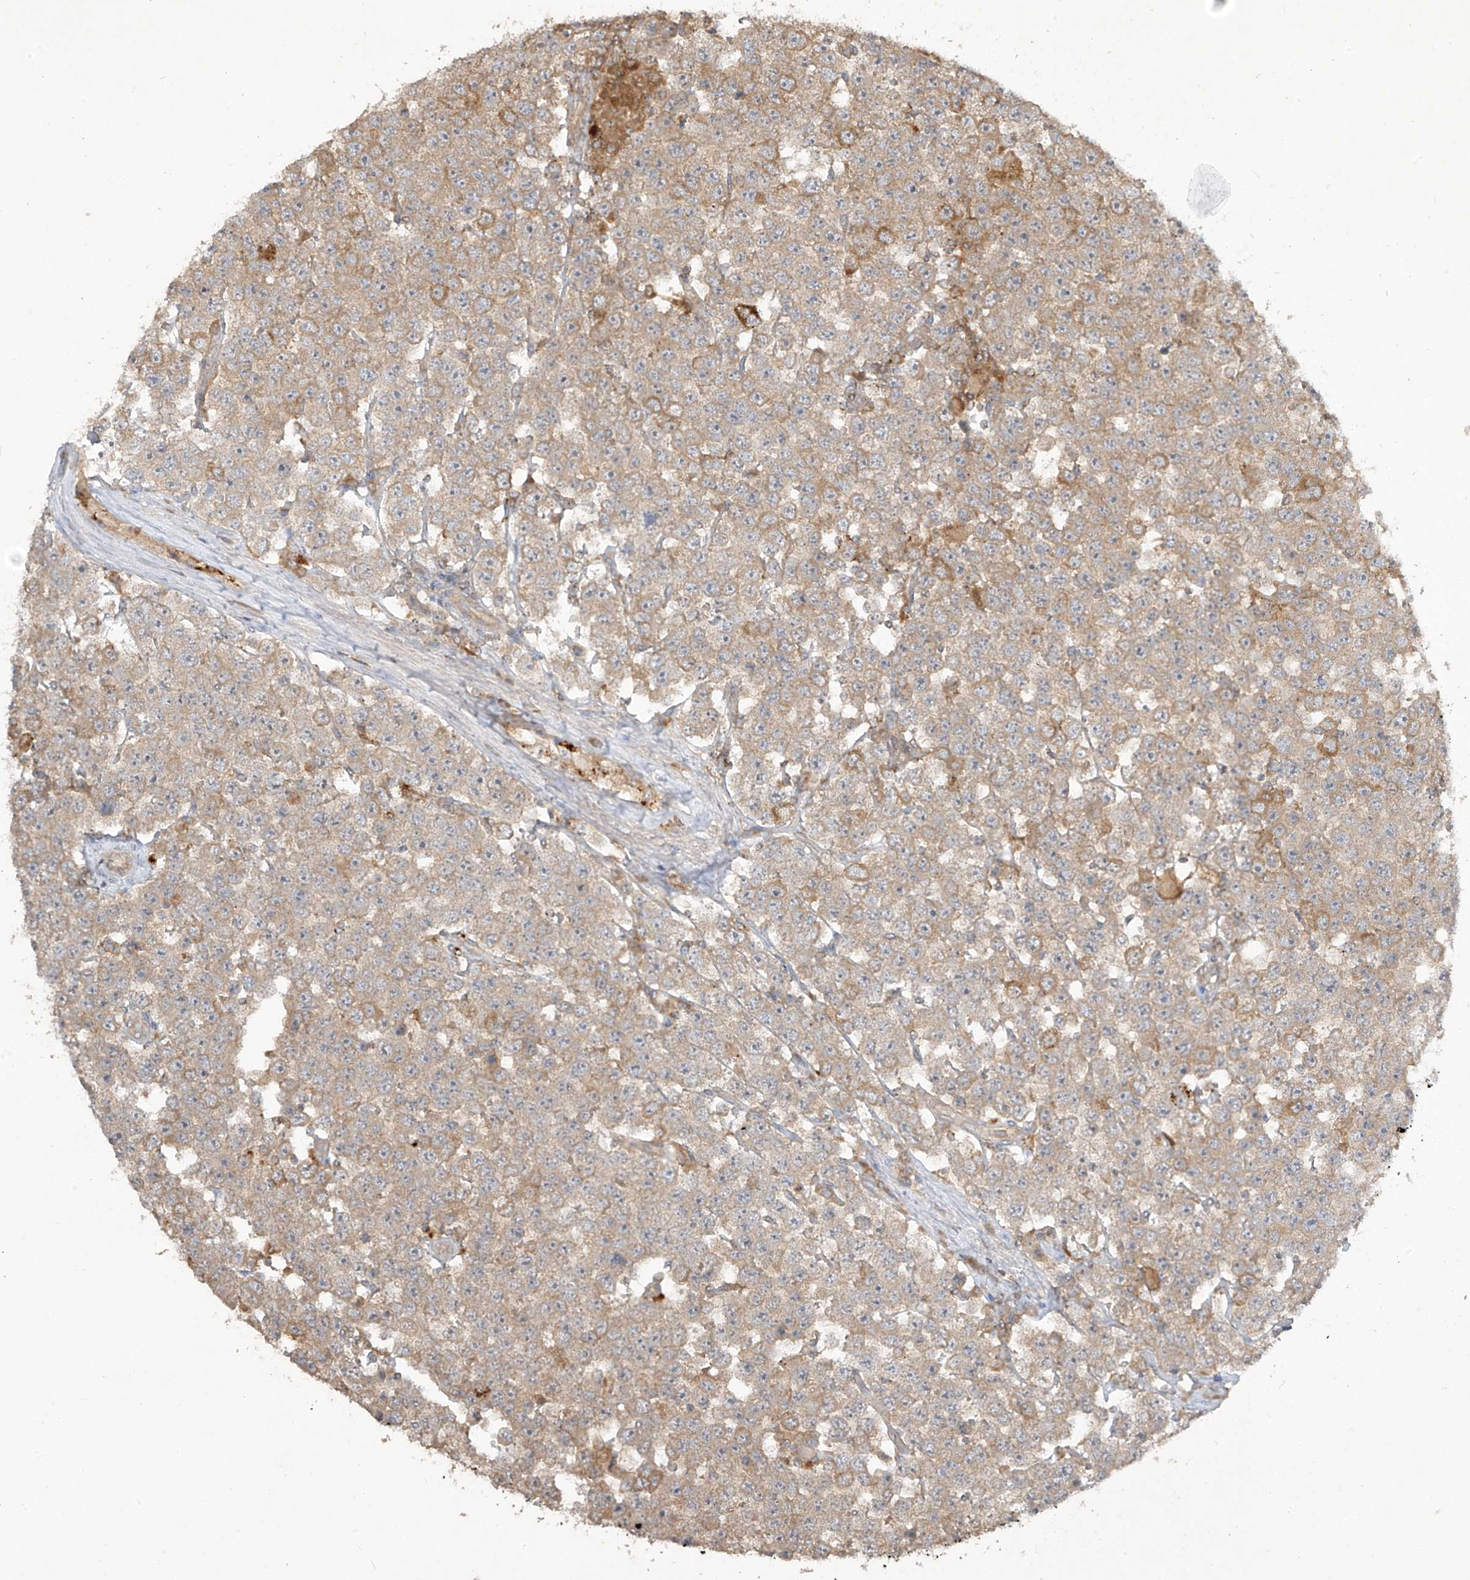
{"staining": {"intensity": "moderate", "quantity": ">75%", "location": "cytoplasmic/membranous"}, "tissue": "testis cancer", "cell_type": "Tumor cells", "image_type": "cancer", "snomed": [{"axis": "morphology", "description": "Seminoma, NOS"}, {"axis": "topography", "description": "Testis"}], "caption": "Tumor cells show medium levels of moderate cytoplasmic/membranous positivity in approximately >75% of cells in seminoma (testis).", "gene": "LDAH", "patient": {"sex": "male", "age": 28}}